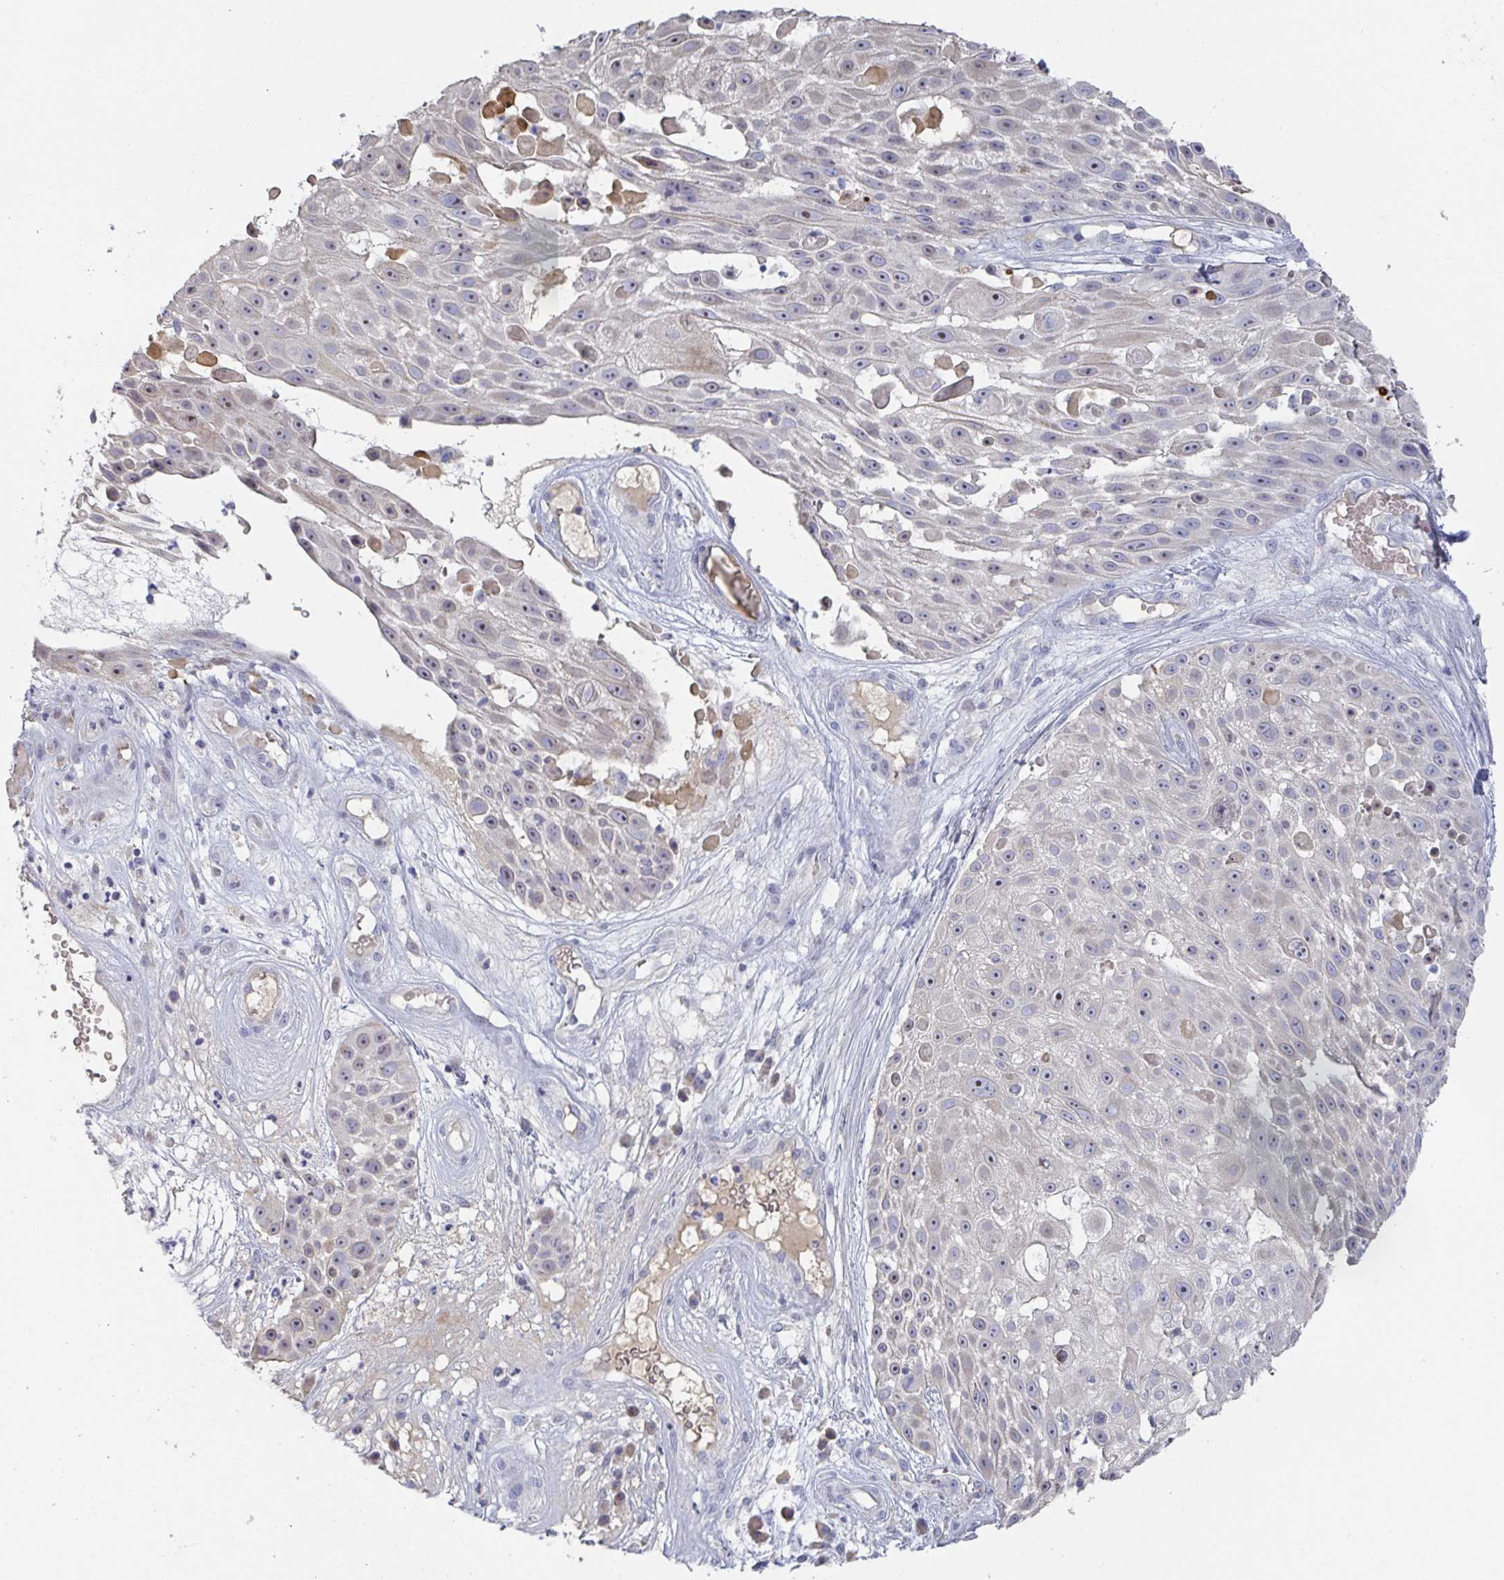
{"staining": {"intensity": "negative", "quantity": "none", "location": "none"}, "tissue": "skin cancer", "cell_type": "Tumor cells", "image_type": "cancer", "snomed": [{"axis": "morphology", "description": "Squamous cell carcinoma, NOS"}, {"axis": "topography", "description": "Skin"}], "caption": "This is an immunohistochemistry (IHC) image of skin cancer (squamous cell carcinoma). There is no expression in tumor cells.", "gene": "ANO5", "patient": {"sex": "female", "age": 86}}